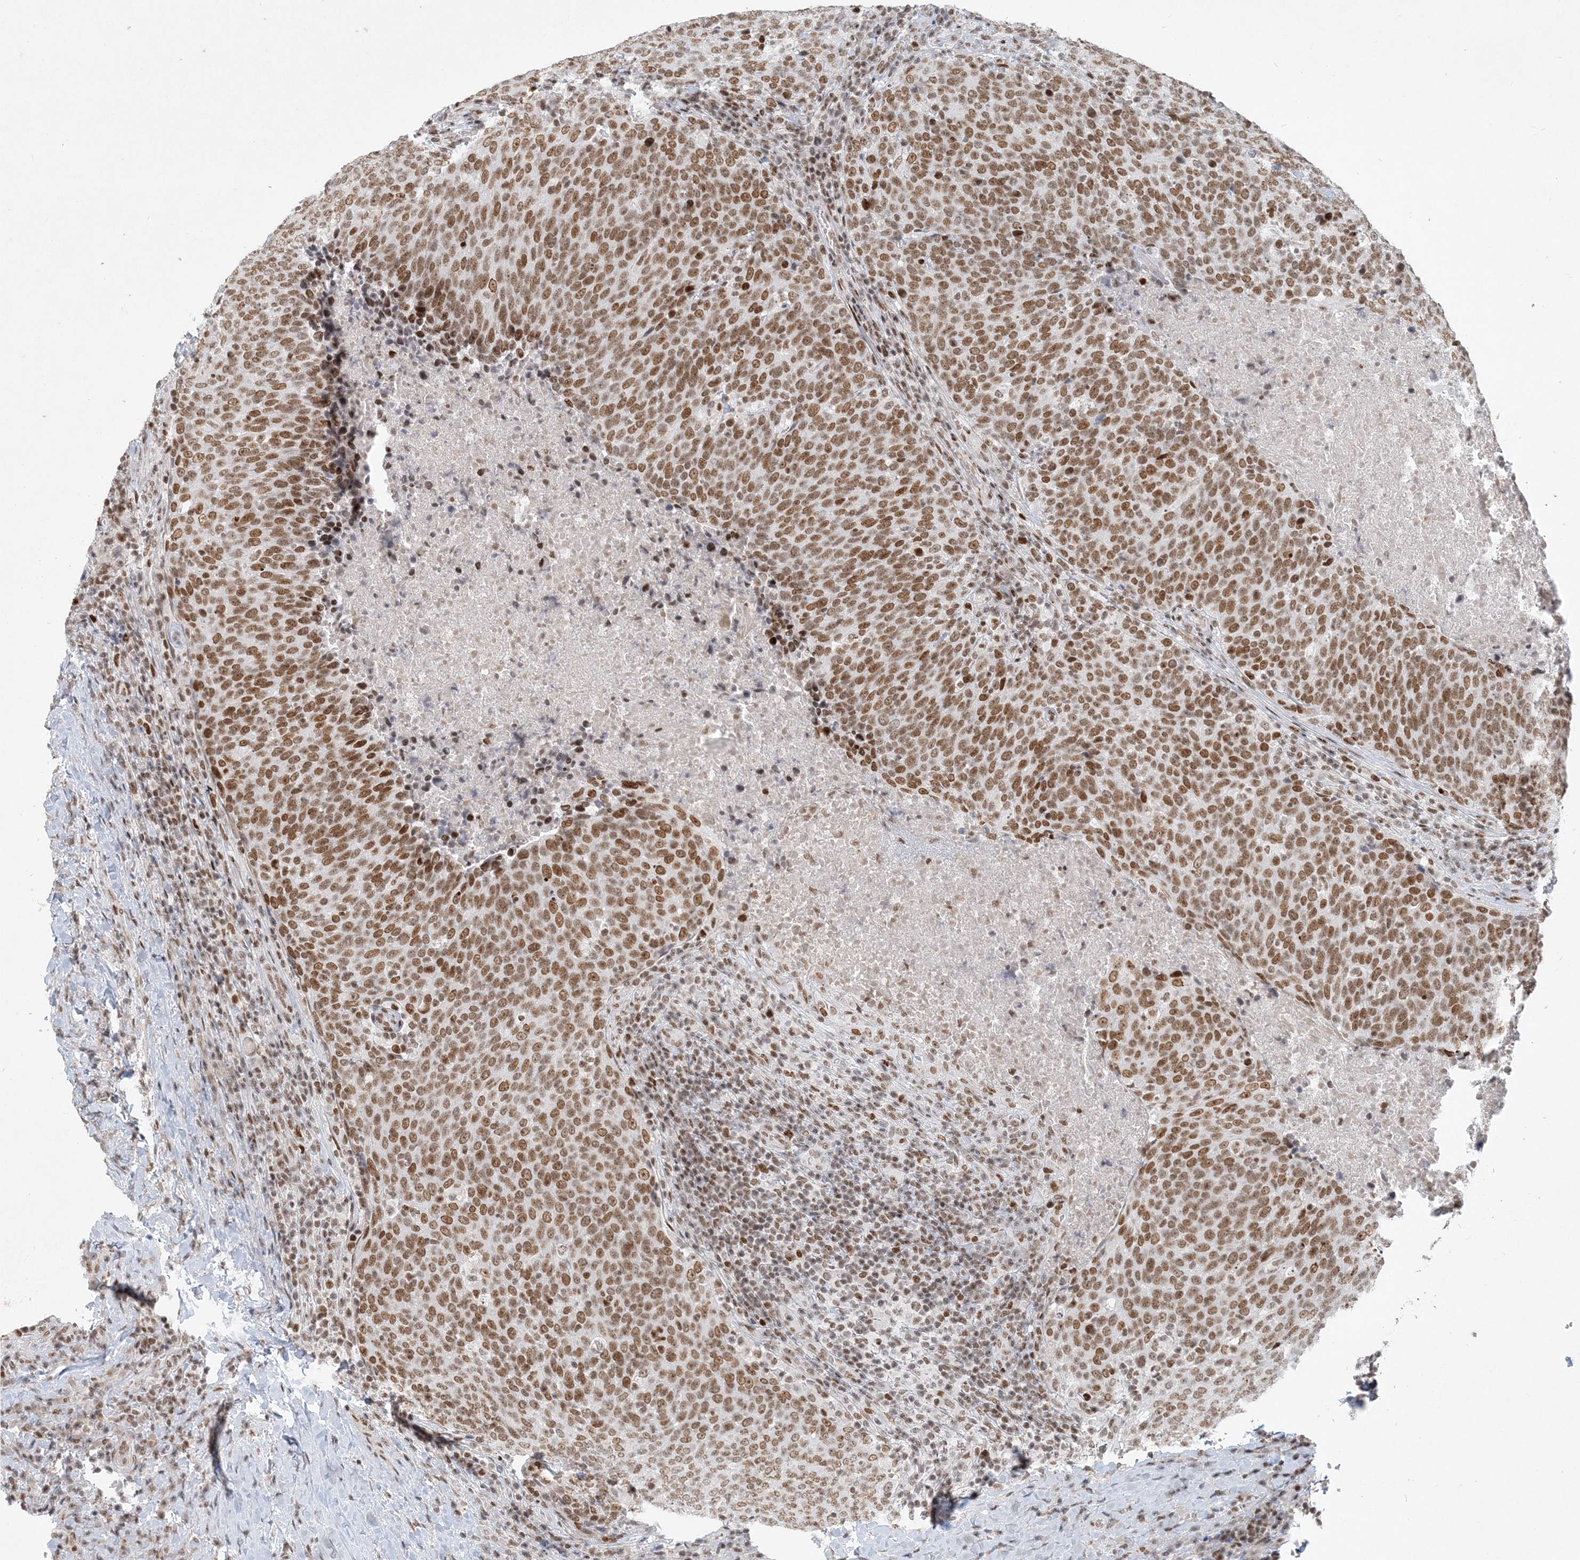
{"staining": {"intensity": "moderate", "quantity": ">75%", "location": "nuclear"}, "tissue": "head and neck cancer", "cell_type": "Tumor cells", "image_type": "cancer", "snomed": [{"axis": "morphology", "description": "Squamous cell carcinoma, NOS"}, {"axis": "morphology", "description": "Squamous cell carcinoma, metastatic, NOS"}, {"axis": "topography", "description": "Lymph node"}, {"axis": "topography", "description": "Head-Neck"}], "caption": "Immunohistochemistry (IHC) of human head and neck metastatic squamous cell carcinoma exhibits medium levels of moderate nuclear positivity in about >75% of tumor cells.", "gene": "BAZ1B", "patient": {"sex": "male", "age": 62}}